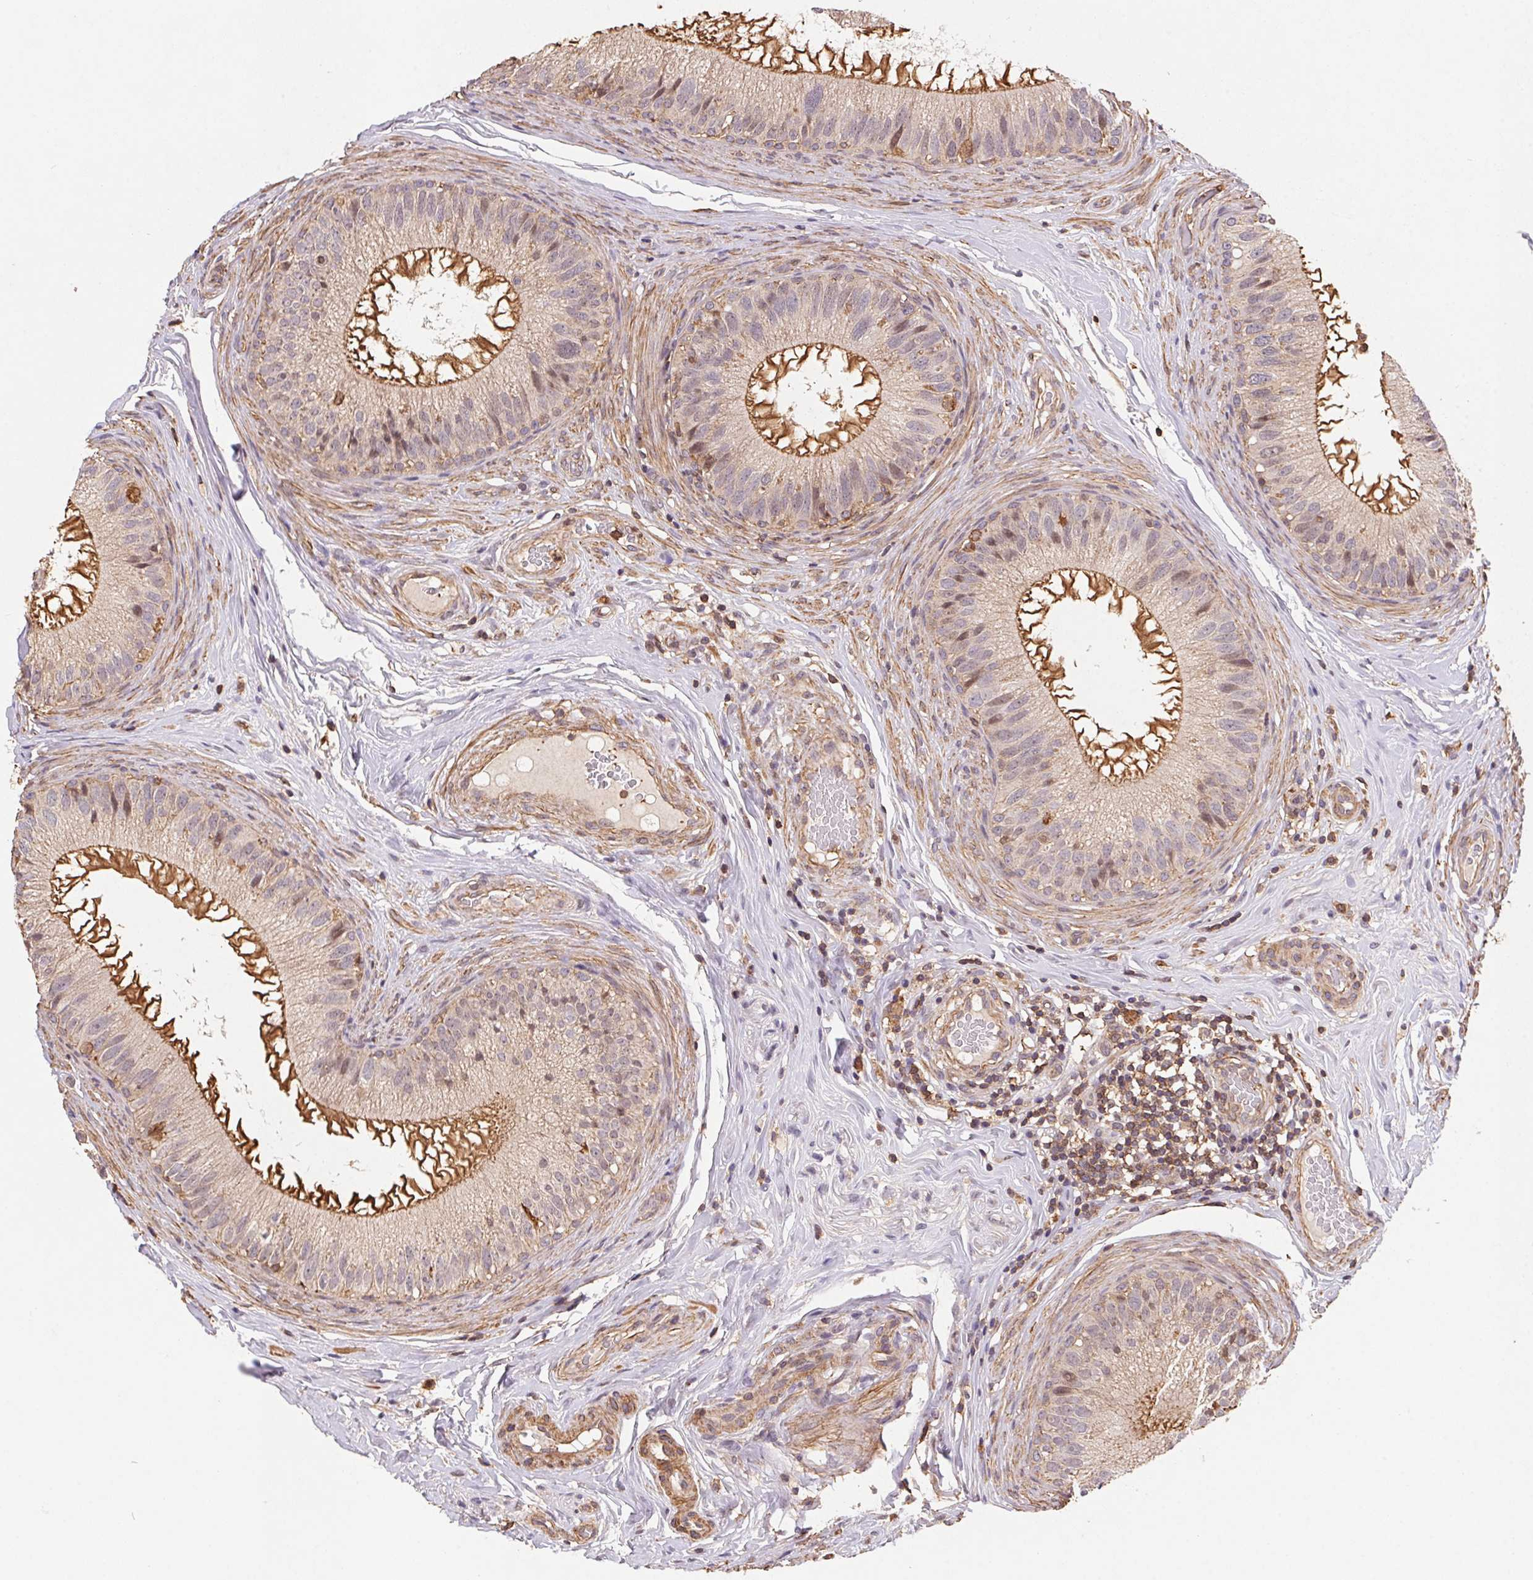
{"staining": {"intensity": "moderate", "quantity": "25%-75%", "location": "cytoplasmic/membranous"}, "tissue": "epididymis", "cell_type": "Glandular cells", "image_type": "normal", "snomed": [{"axis": "morphology", "description": "Normal tissue, NOS"}, {"axis": "topography", "description": "Epididymis"}], "caption": "Protein staining of benign epididymis exhibits moderate cytoplasmic/membranous staining in approximately 25%-75% of glandular cells.", "gene": "ATG10", "patient": {"sex": "male", "age": 34}}